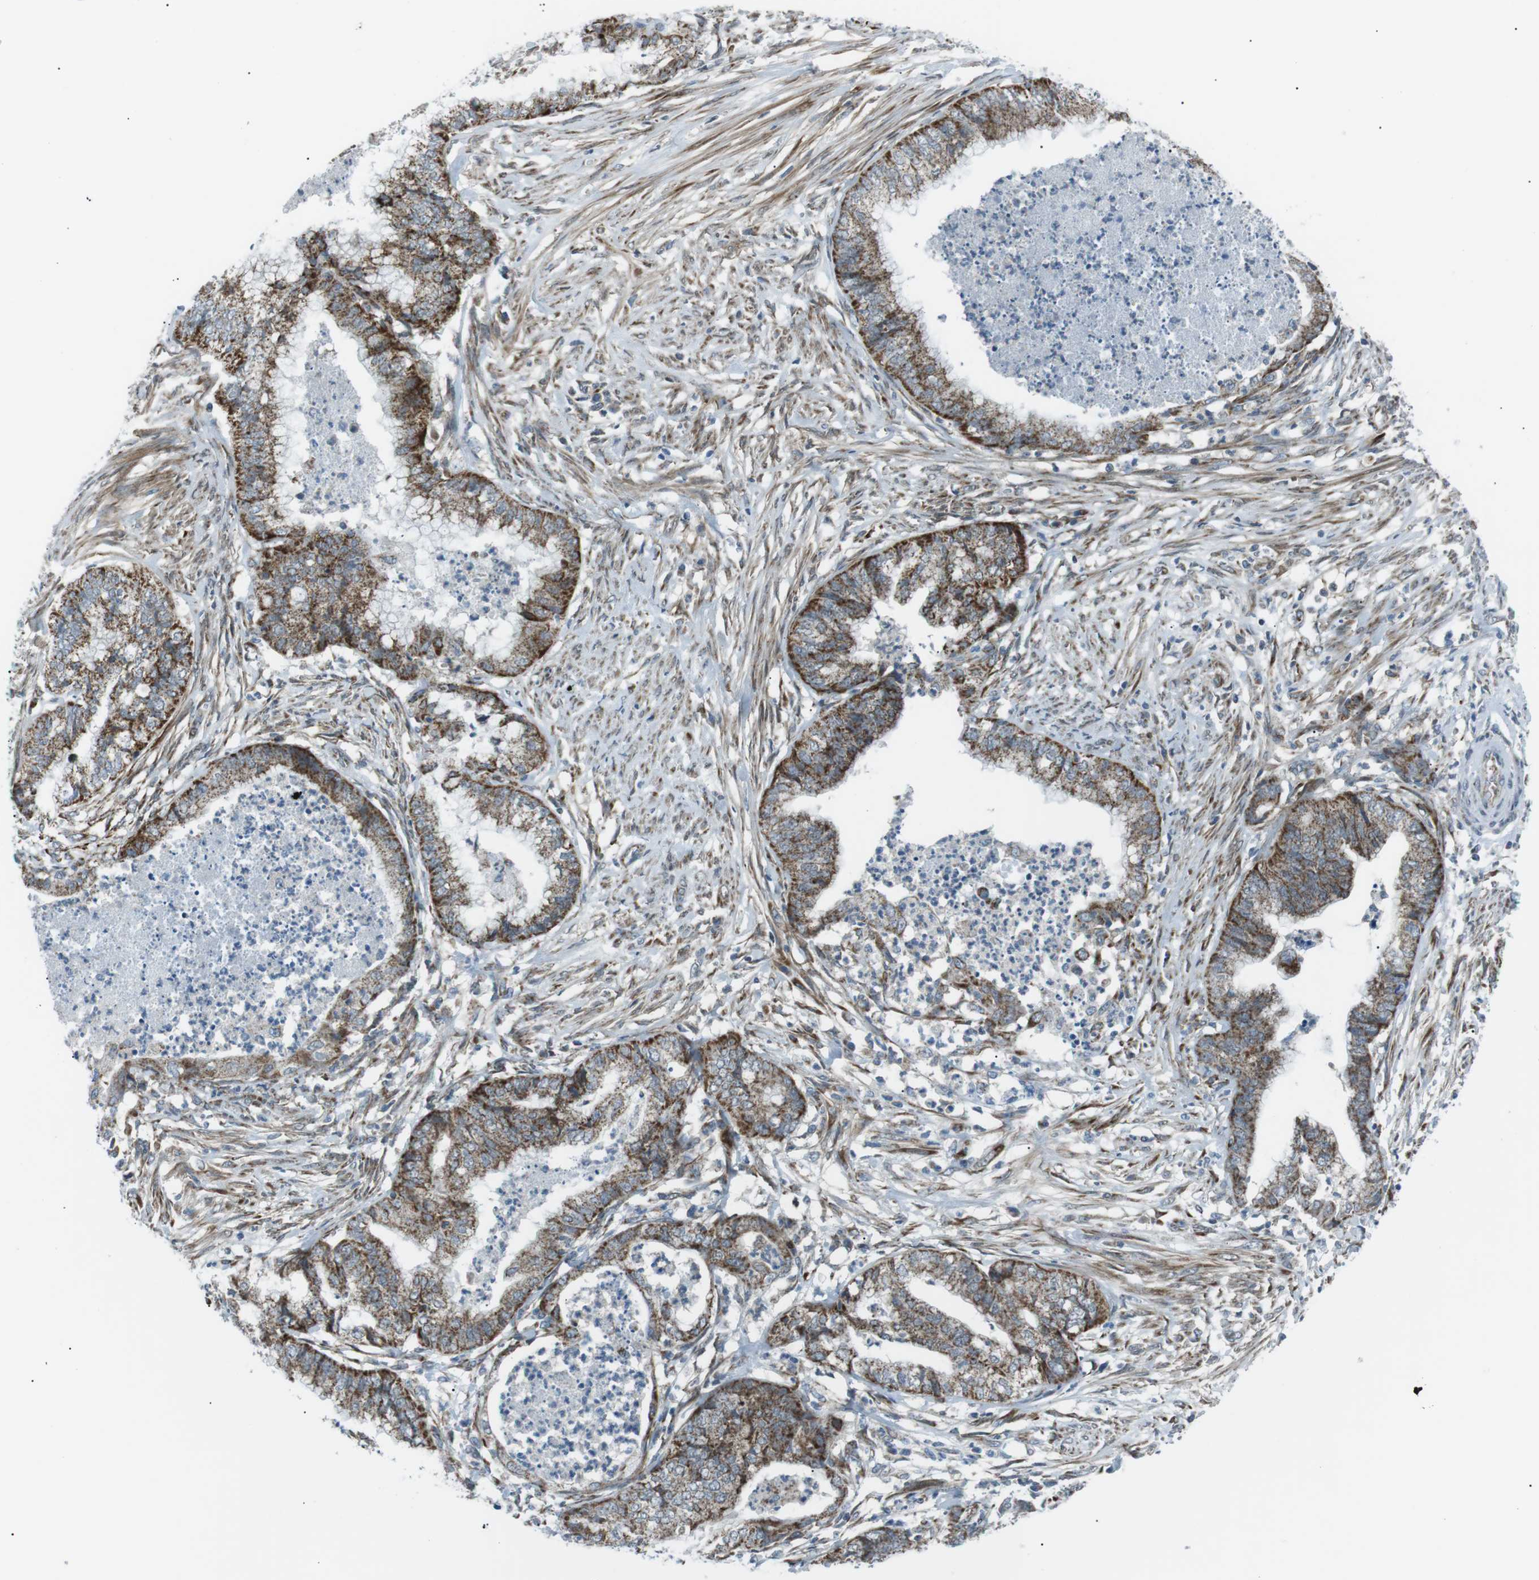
{"staining": {"intensity": "moderate", "quantity": ">75%", "location": "cytoplasmic/membranous"}, "tissue": "endometrial cancer", "cell_type": "Tumor cells", "image_type": "cancer", "snomed": [{"axis": "morphology", "description": "Necrosis, NOS"}, {"axis": "morphology", "description": "Adenocarcinoma, NOS"}, {"axis": "topography", "description": "Endometrium"}], "caption": "This histopathology image shows IHC staining of human adenocarcinoma (endometrial), with medium moderate cytoplasmic/membranous positivity in about >75% of tumor cells.", "gene": "ARID5B", "patient": {"sex": "female", "age": 79}}